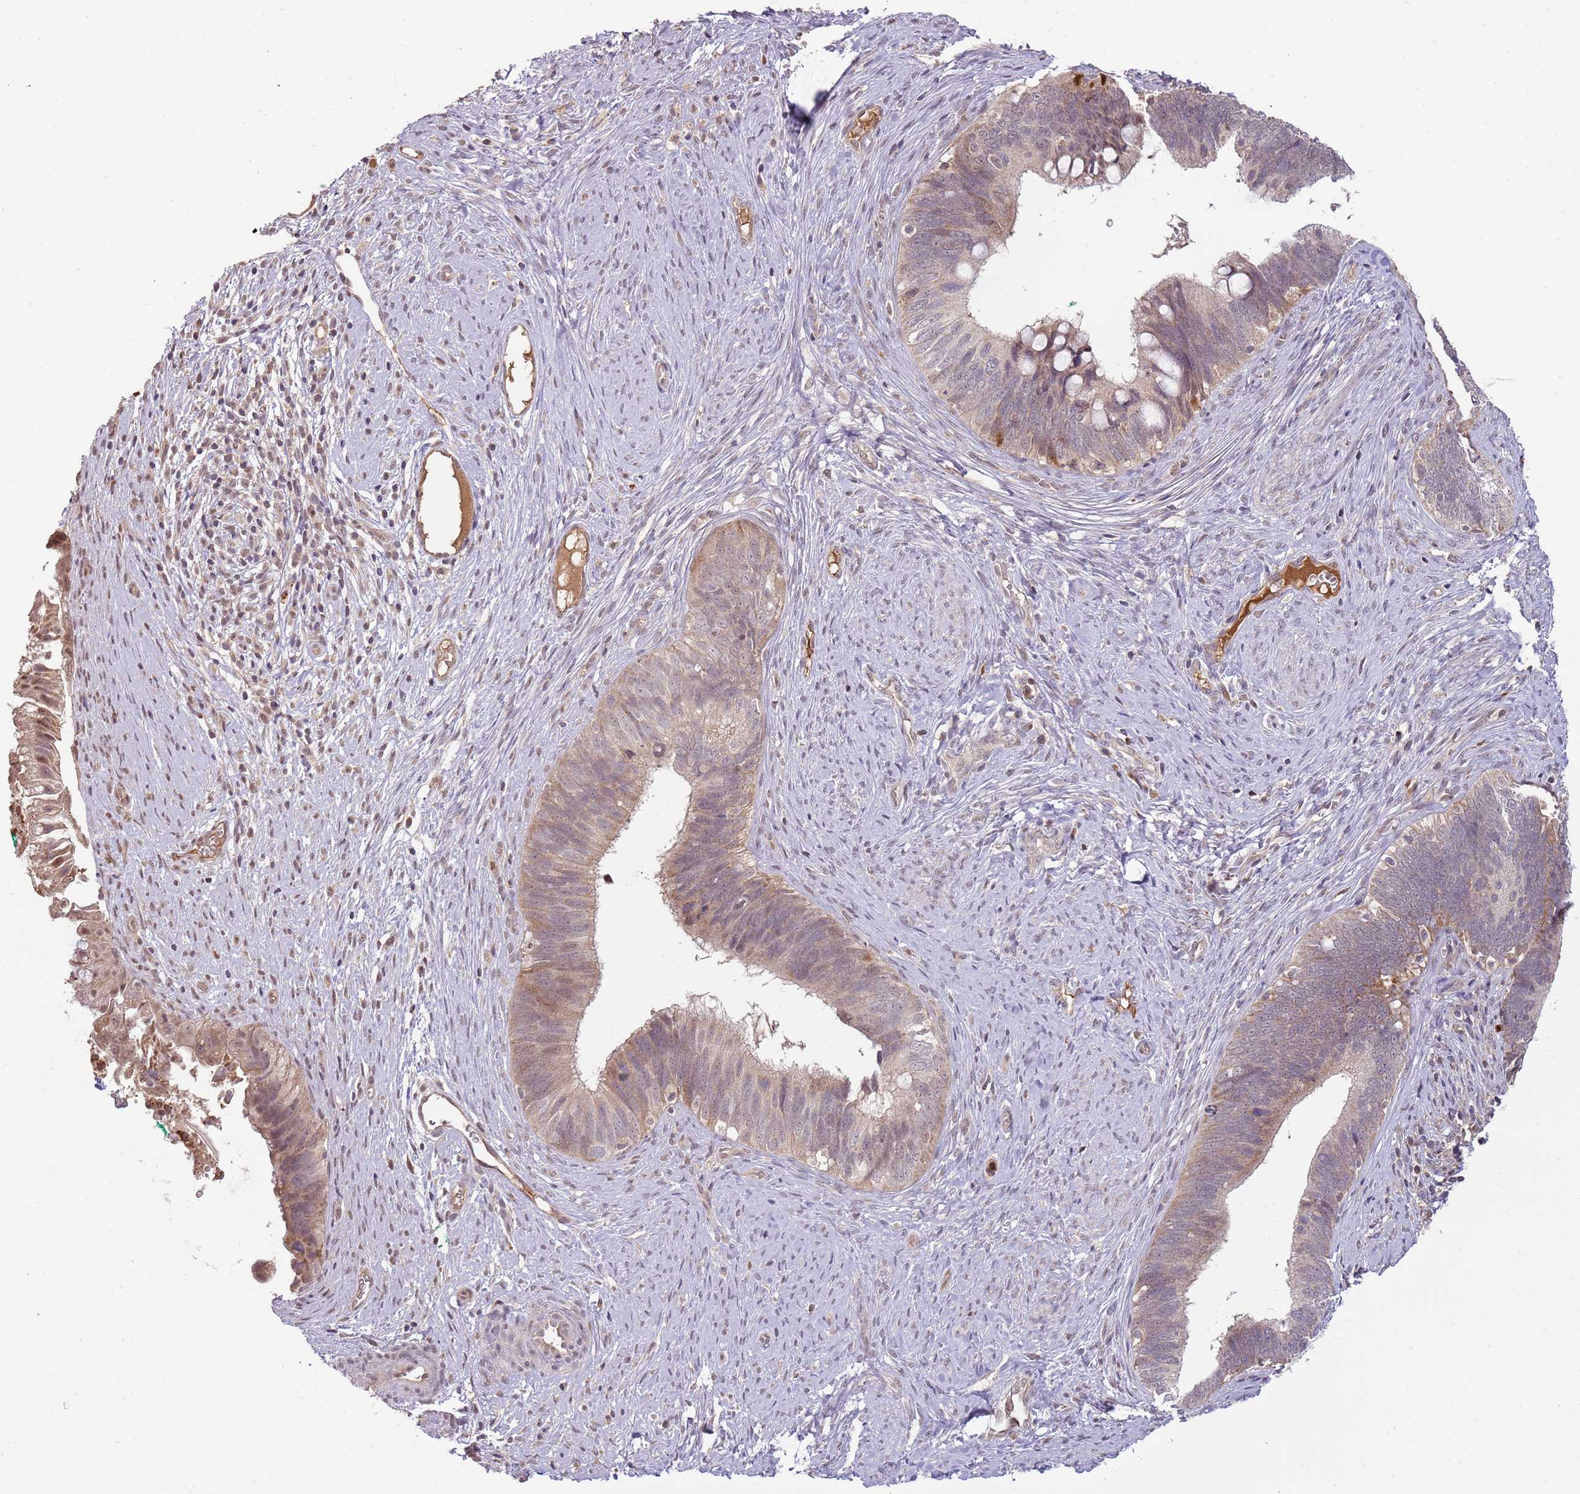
{"staining": {"intensity": "weak", "quantity": "25%-75%", "location": "cytoplasmic/membranous,nuclear"}, "tissue": "cervical cancer", "cell_type": "Tumor cells", "image_type": "cancer", "snomed": [{"axis": "morphology", "description": "Adenocarcinoma, NOS"}, {"axis": "topography", "description": "Cervix"}], "caption": "Immunohistochemical staining of human cervical cancer reveals low levels of weak cytoplasmic/membranous and nuclear staining in approximately 25%-75% of tumor cells.", "gene": "NBPF6", "patient": {"sex": "female", "age": 42}}